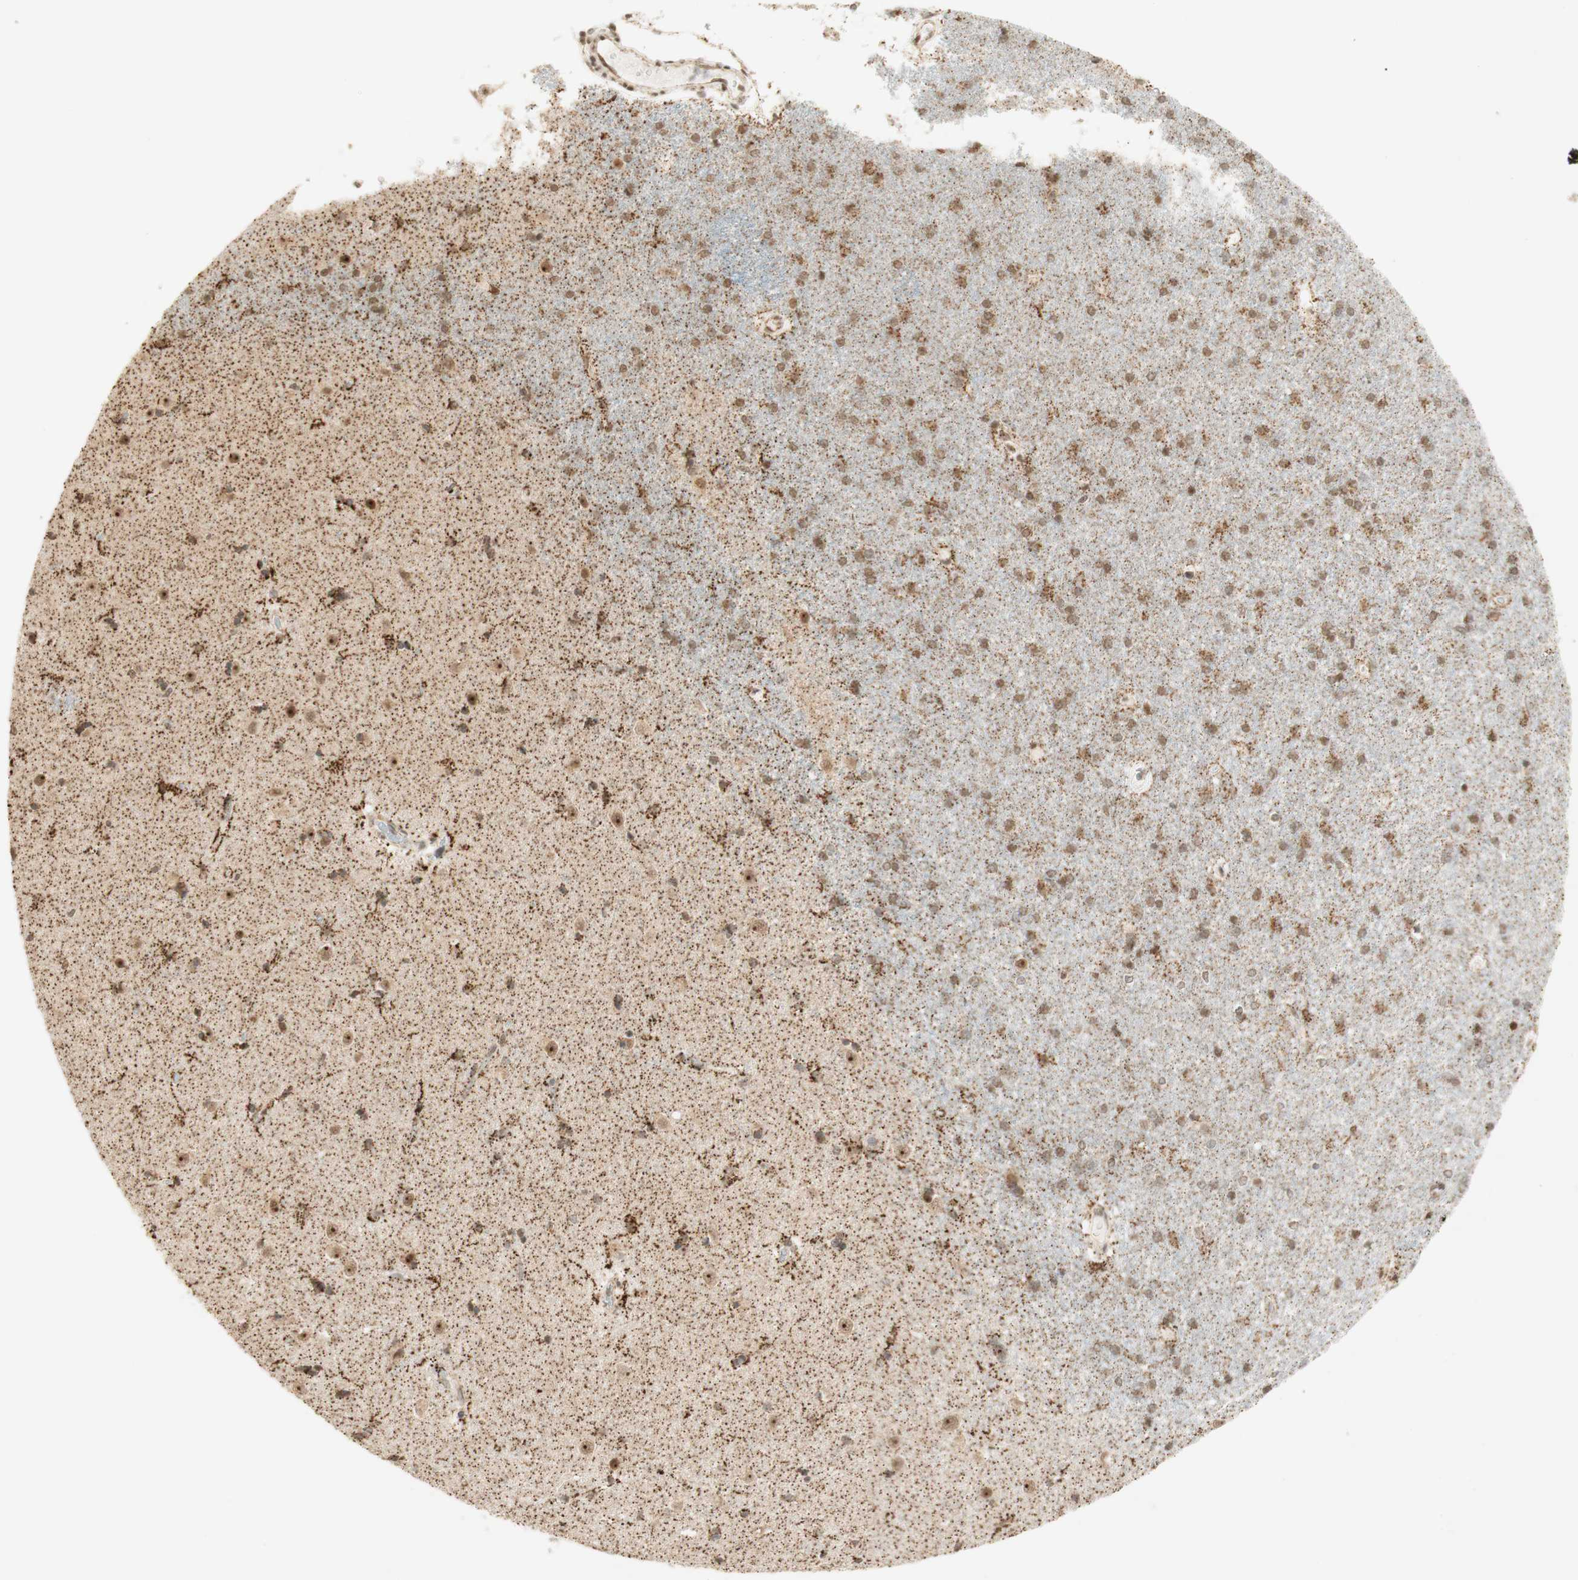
{"staining": {"intensity": "moderate", "quantity": ">75%", "location": "nuclear"}, "tissue": "caudate", "cell_type": "Glial cells", "image_type": "normal", "snomed": [{"axis": "morphology", "description": "Normal tissue, NOS"}, {"axis": "topography", "description": "Lateral ventricle wall"}], "caption": "Immunohistochemistry photomicrograph of benign caudate: caudate stained using immunohistochemistry (IHC) exhibits medium levels of moderate protein expression localized specifically in the nuclear of glial cells, appearing as a nuclear brown color.", "gene": "ZNF782", "patient": {"sex": "female", "age": 54}}